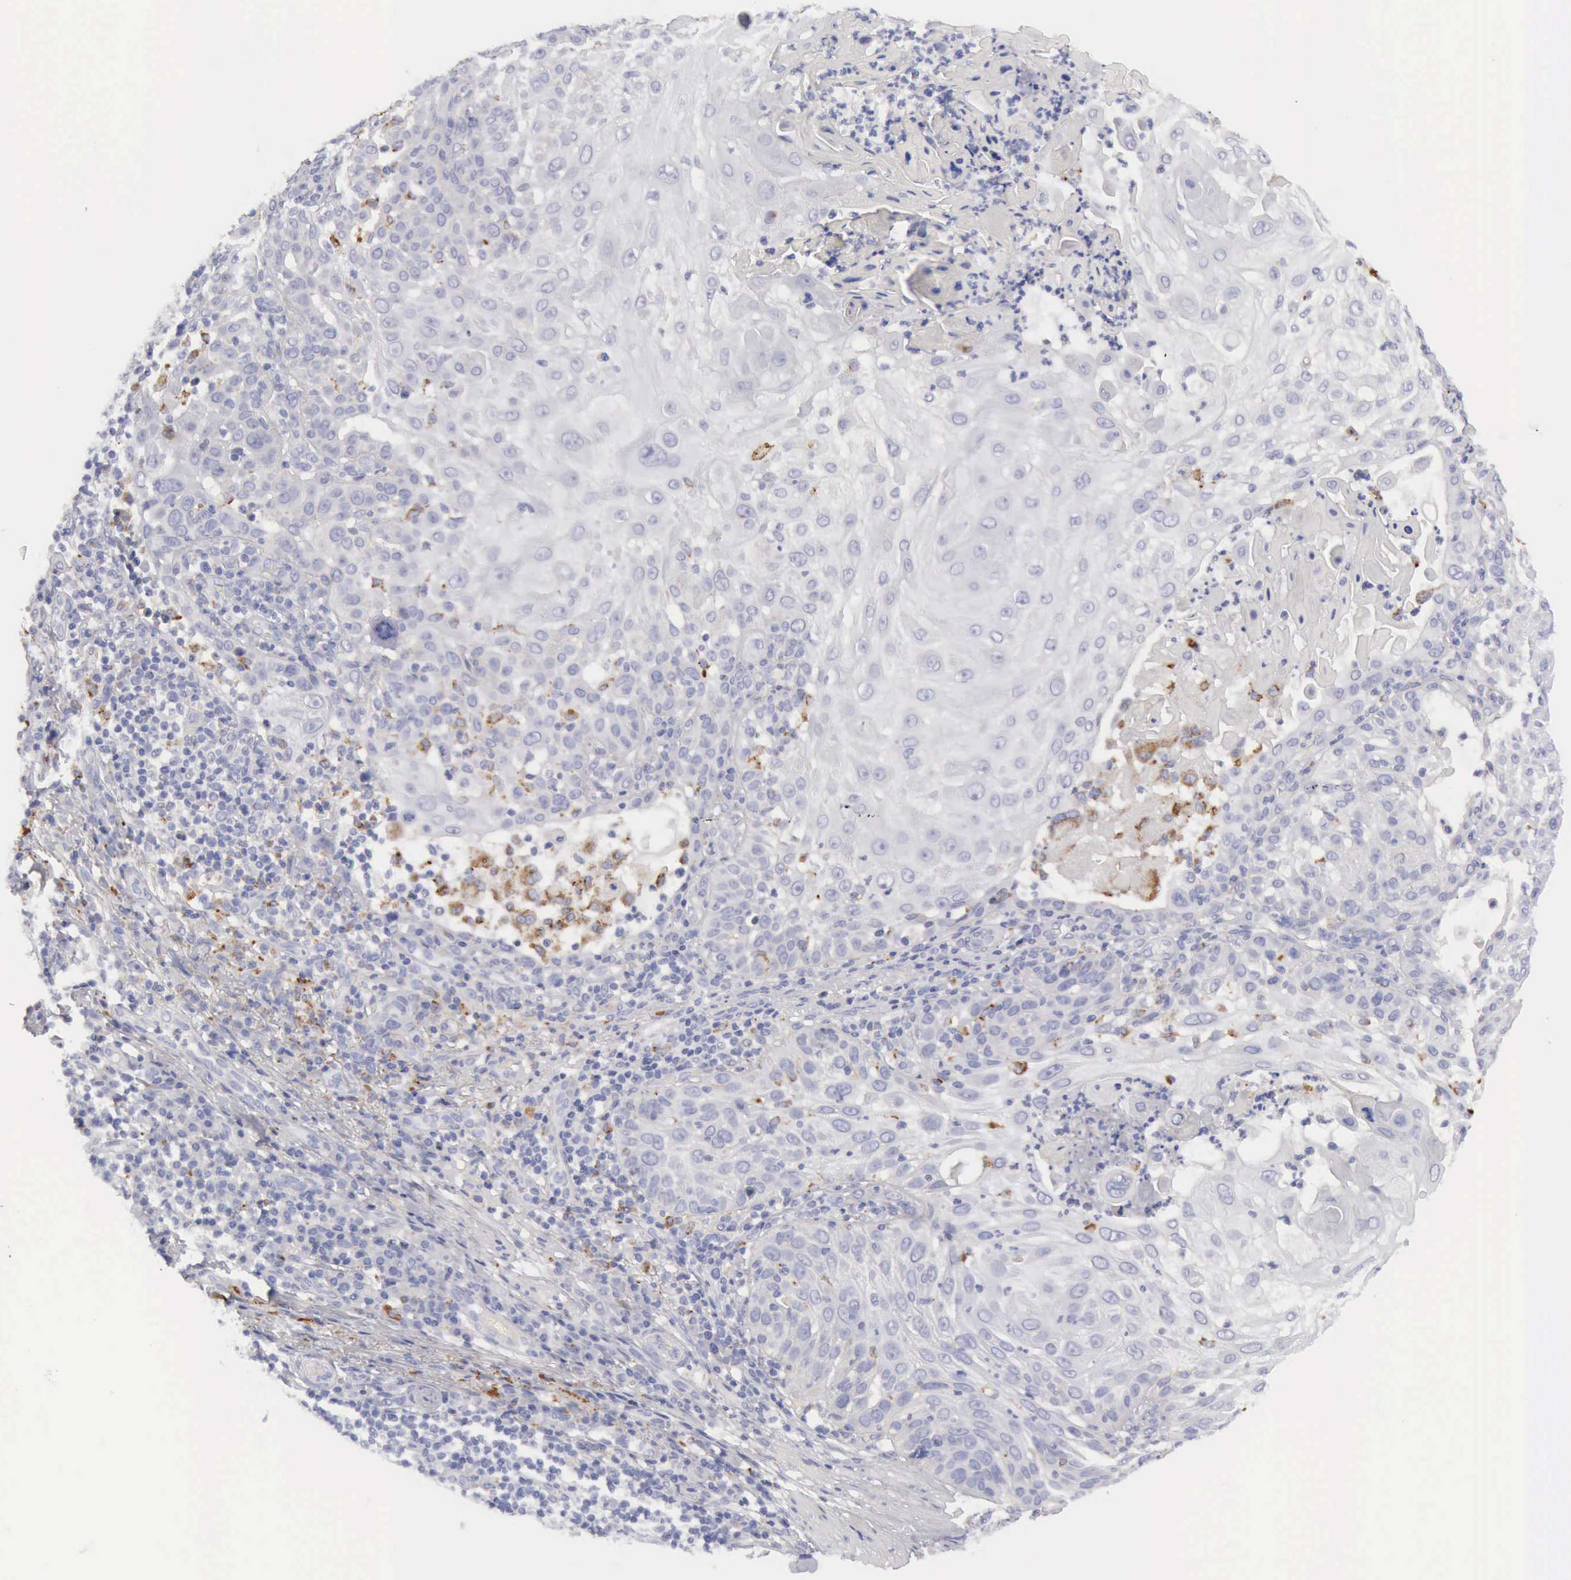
{"staining": {"intensity": "negative", "quantity": "none", "location": "none"}, "tissue": "skin cancer", "cell_type": "Tumor cells", "image_type": "cancer", "snomed": [{"axis": "morphology", "description": "Squamous cell carcinoma, NOS"}, {"axis": "topography", "description": "Skin"}], "caption": "Immunohistochemistry micrograph of neoplastic tissue: squamous cell carcinoma (skin) stained with DAB (3,3'-diaminobenzidine) displays no significant protein expression in tumor cells. (Immunohistochemistry (ihc), brightfield microscopy, high magnification).", "gene": "CTSS", "patient": {"sex": "female", "age": 89}}